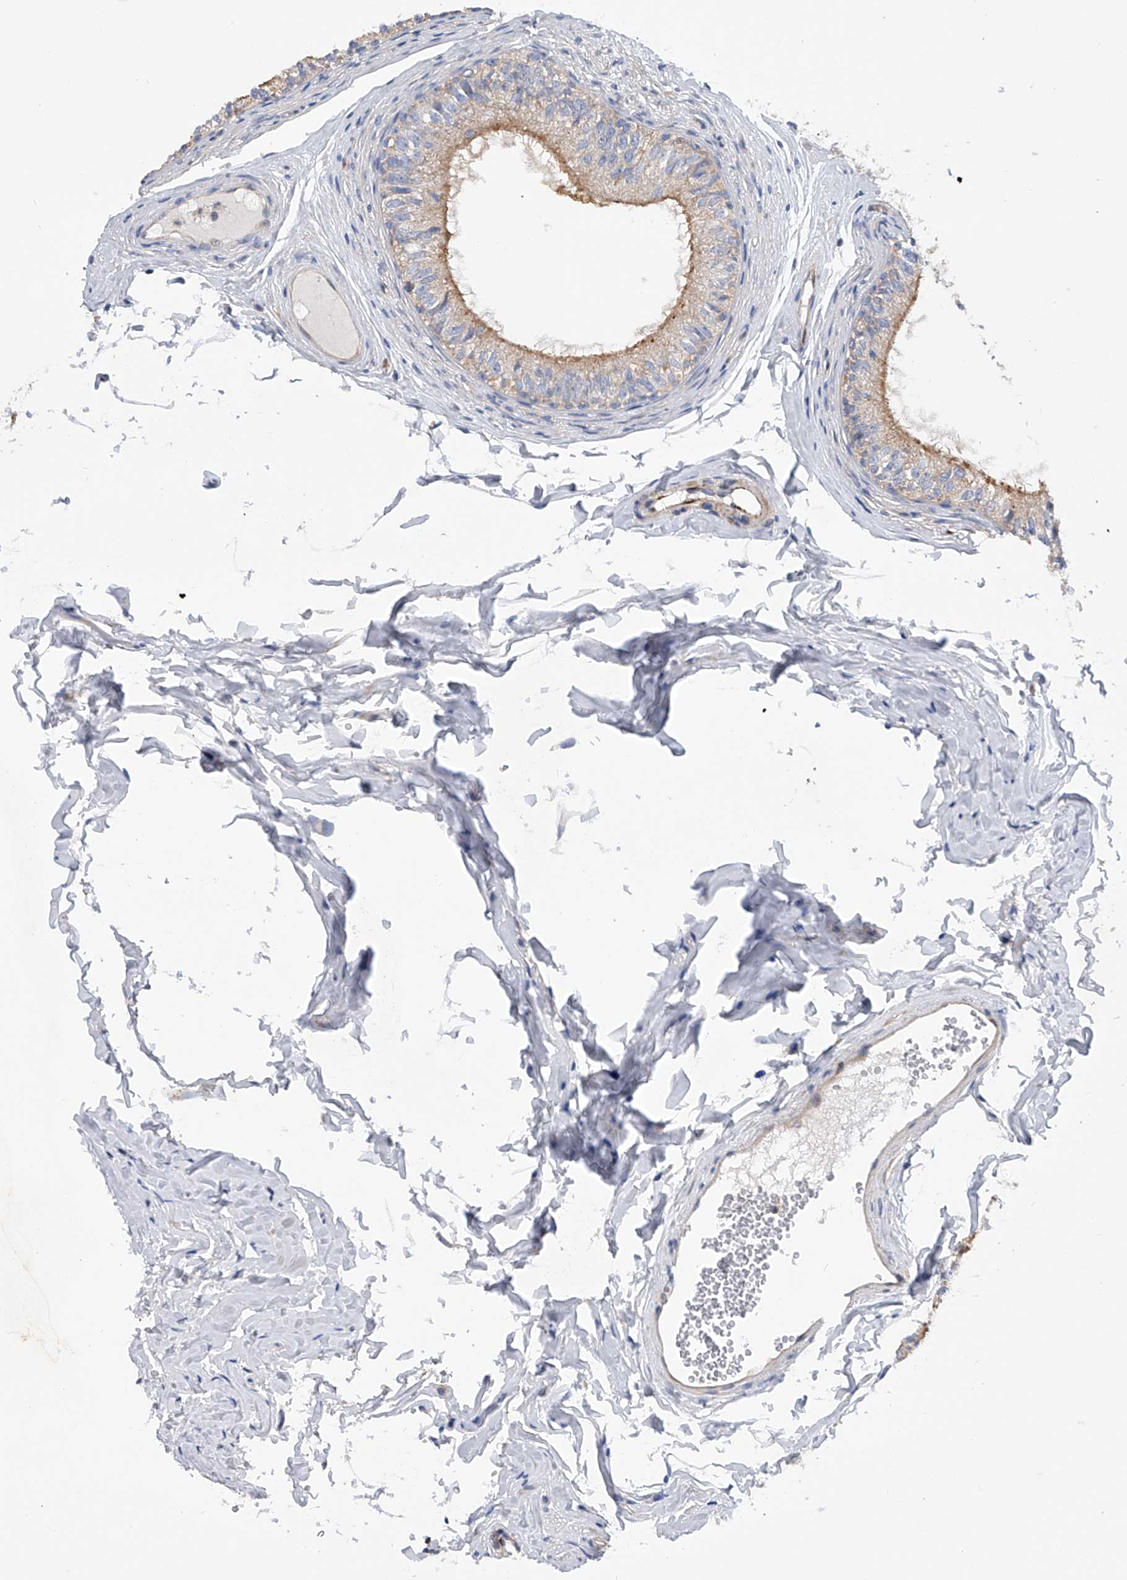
{"staining": {"intensity": "moderate", "quantity": ">75%", "location": "cytoplasmic/membranous"}, "tissue": "epididymis", "cell_type": "Glandular cells", "image_type": "normal", "snomed": [{"axis": "morphology", "description": "Normal tissue, NOS"}, {"axis": "morphology", "description": "Seminoma in situ"}, {"axis": "topography", "description": "Testis"}, {"axis": "topography", "description": "Epididymis"}], "caption": "Immunohistochemistry (IHC) micrograph of benign human epididymis stained for a protein (brown), which shows medium levels of moderate cytoplasmic/membranous expression in about >75% of glandular cells.", "gene": "MLYCD", "patient": {"sex": "male", "age": 28}}